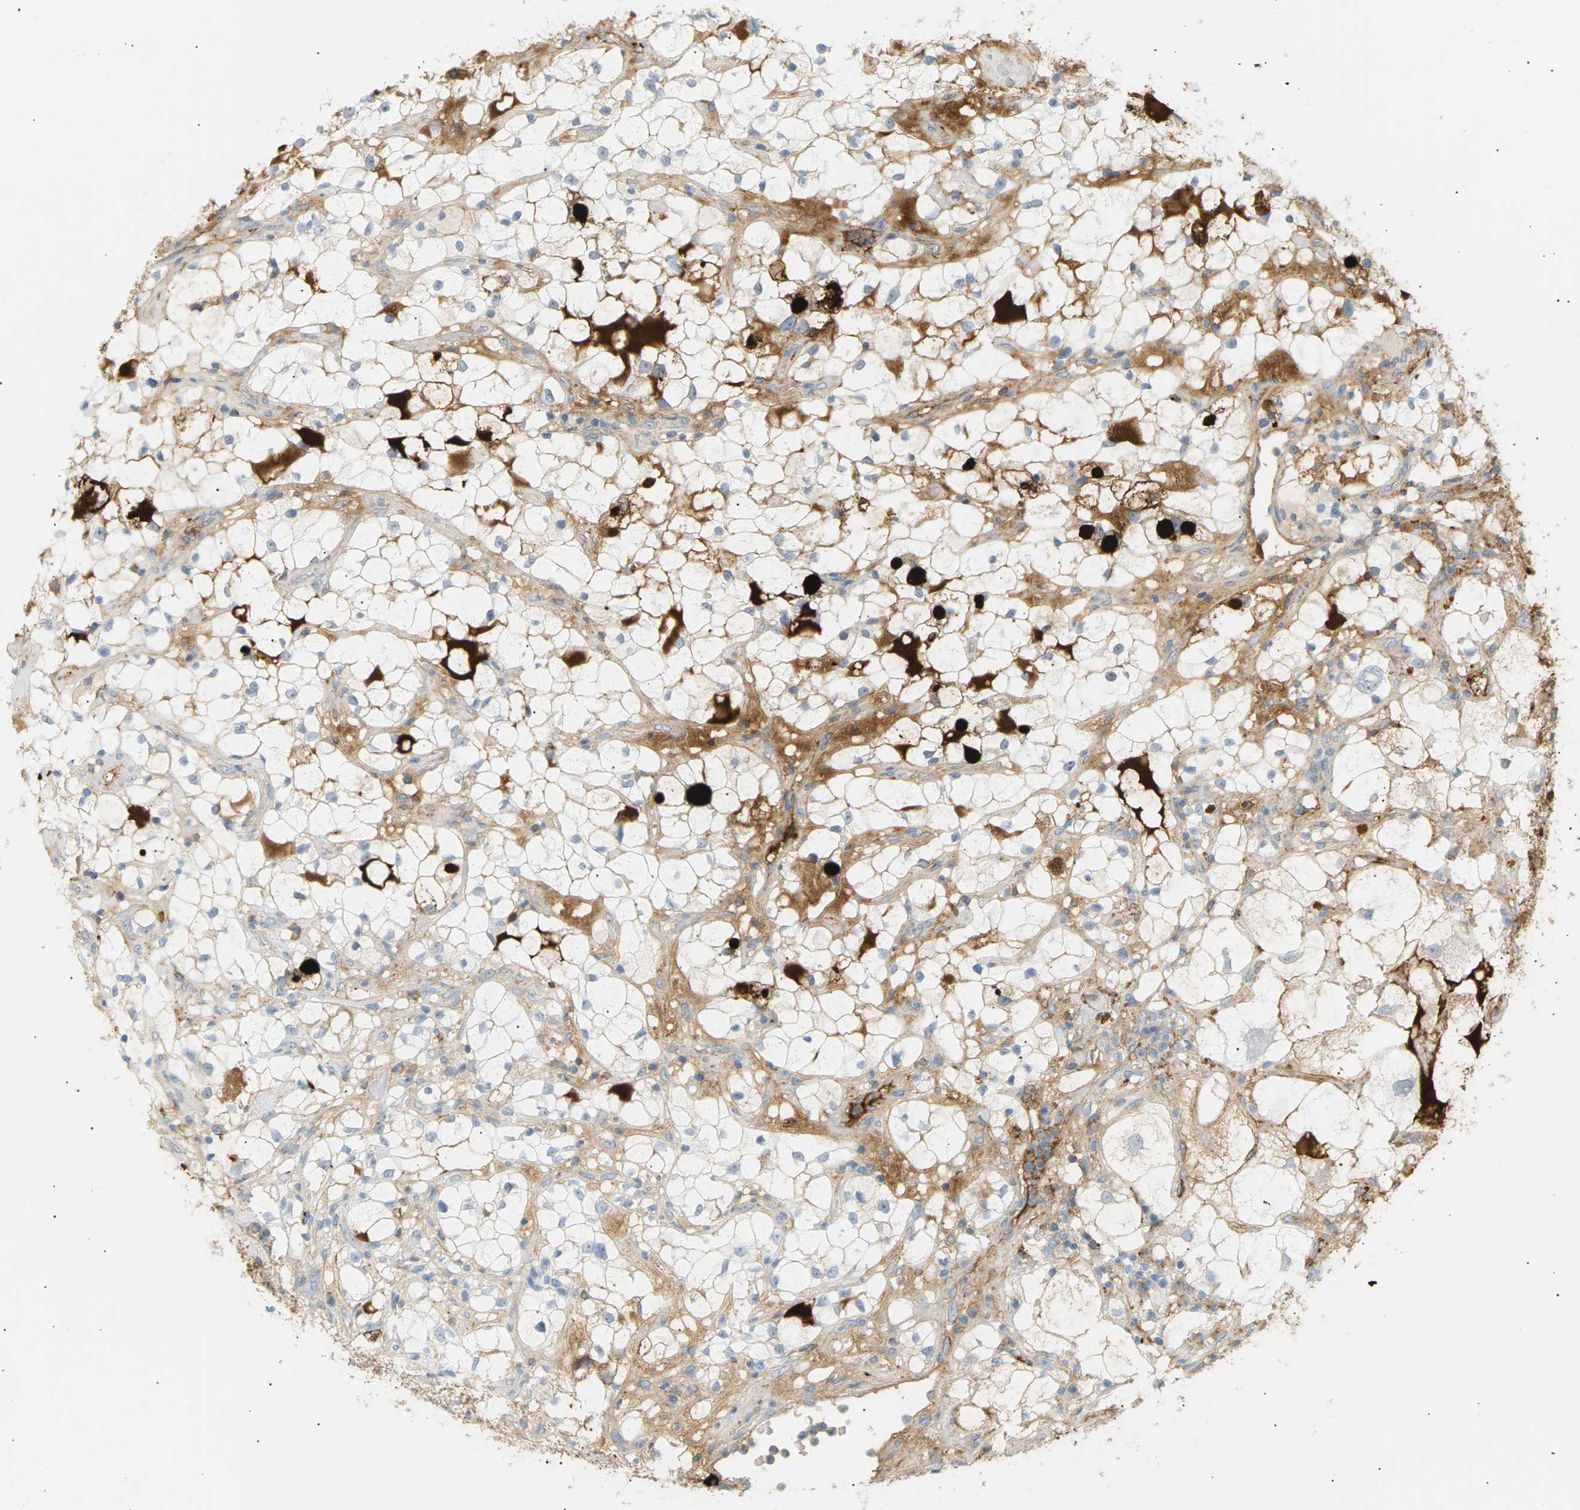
{"staining": {"intensity": "weak", "quantity": "<25%", "location": "cytoplasmic/membranous"}, "tissue": "renal cancer", "cell_type": "Tumor cells", "image_type": "cancer", "snomed": [{"axis": "morphology", "description": "Adenocarcinoma, NOS"}, {"axis": "topography", "description": "Kidney"}], "caption": "DAB immunohistochemical staining of renal adenocarcinoma displays no significant expression in tumor cells.", "gene": "IGLC3", "patient": {"sex": "female", "age": 60}}